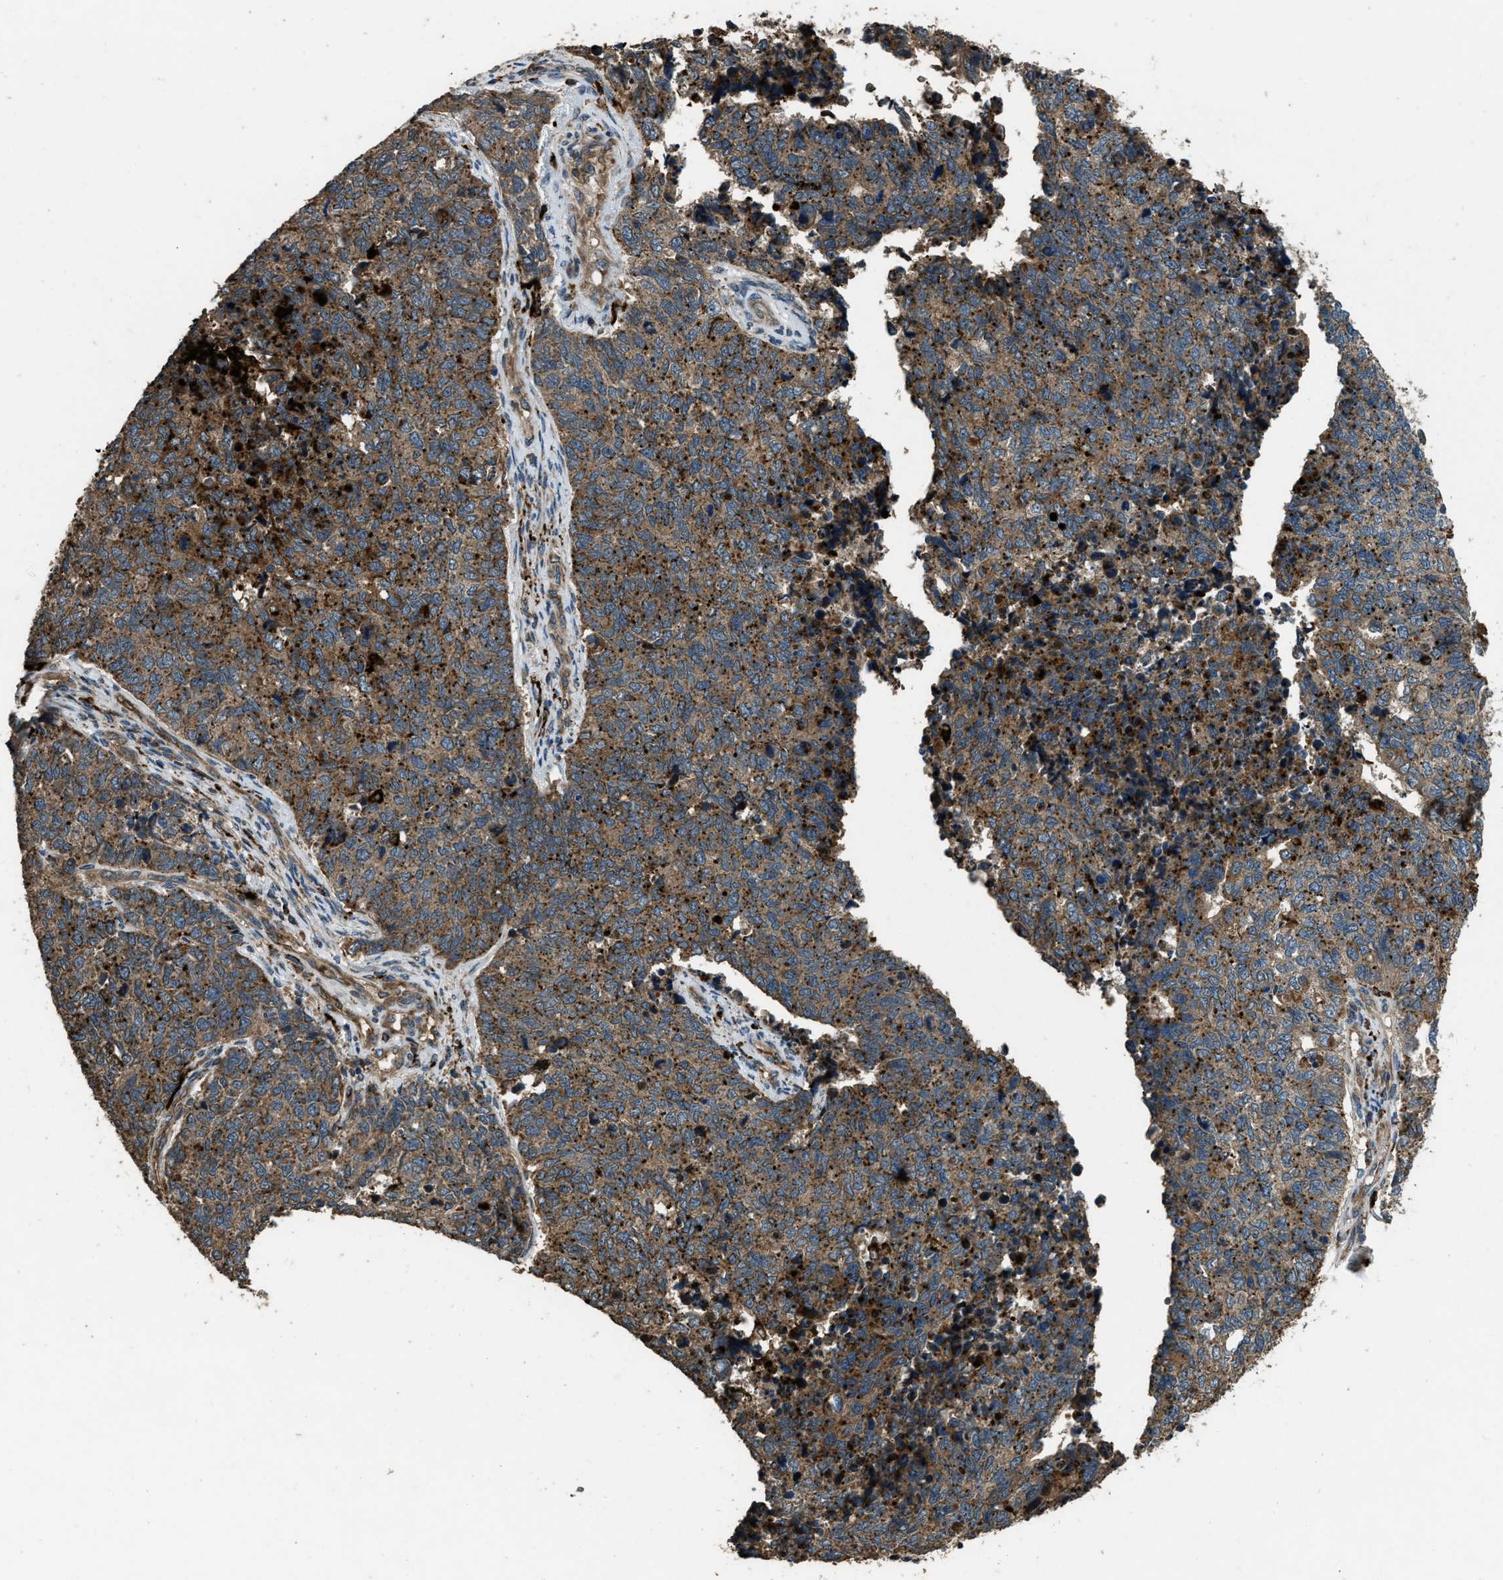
{"staining": {"intensity": "moderate", "quantity": ">75%", "location": "cytoplasmic/membranous"}, "tissue": "cervical cancer", "cell_type": "Tumor cells", "image_type": "cancer", "snomed": [{"axis": "morphology", "description": "Squamous cell carcinoma, NOS"}, {"axis": "topography", "description": "Cervix"}], "caption": "Protein expression analysis of cervical squamous cell carcinoma demonstrates moderate cytoplasmic/membranous positivity in about >75% of tumor cells. Nuclei are stained in blue.", "gene": "GGH", "patient": {"sex": "female", "age": 63}}